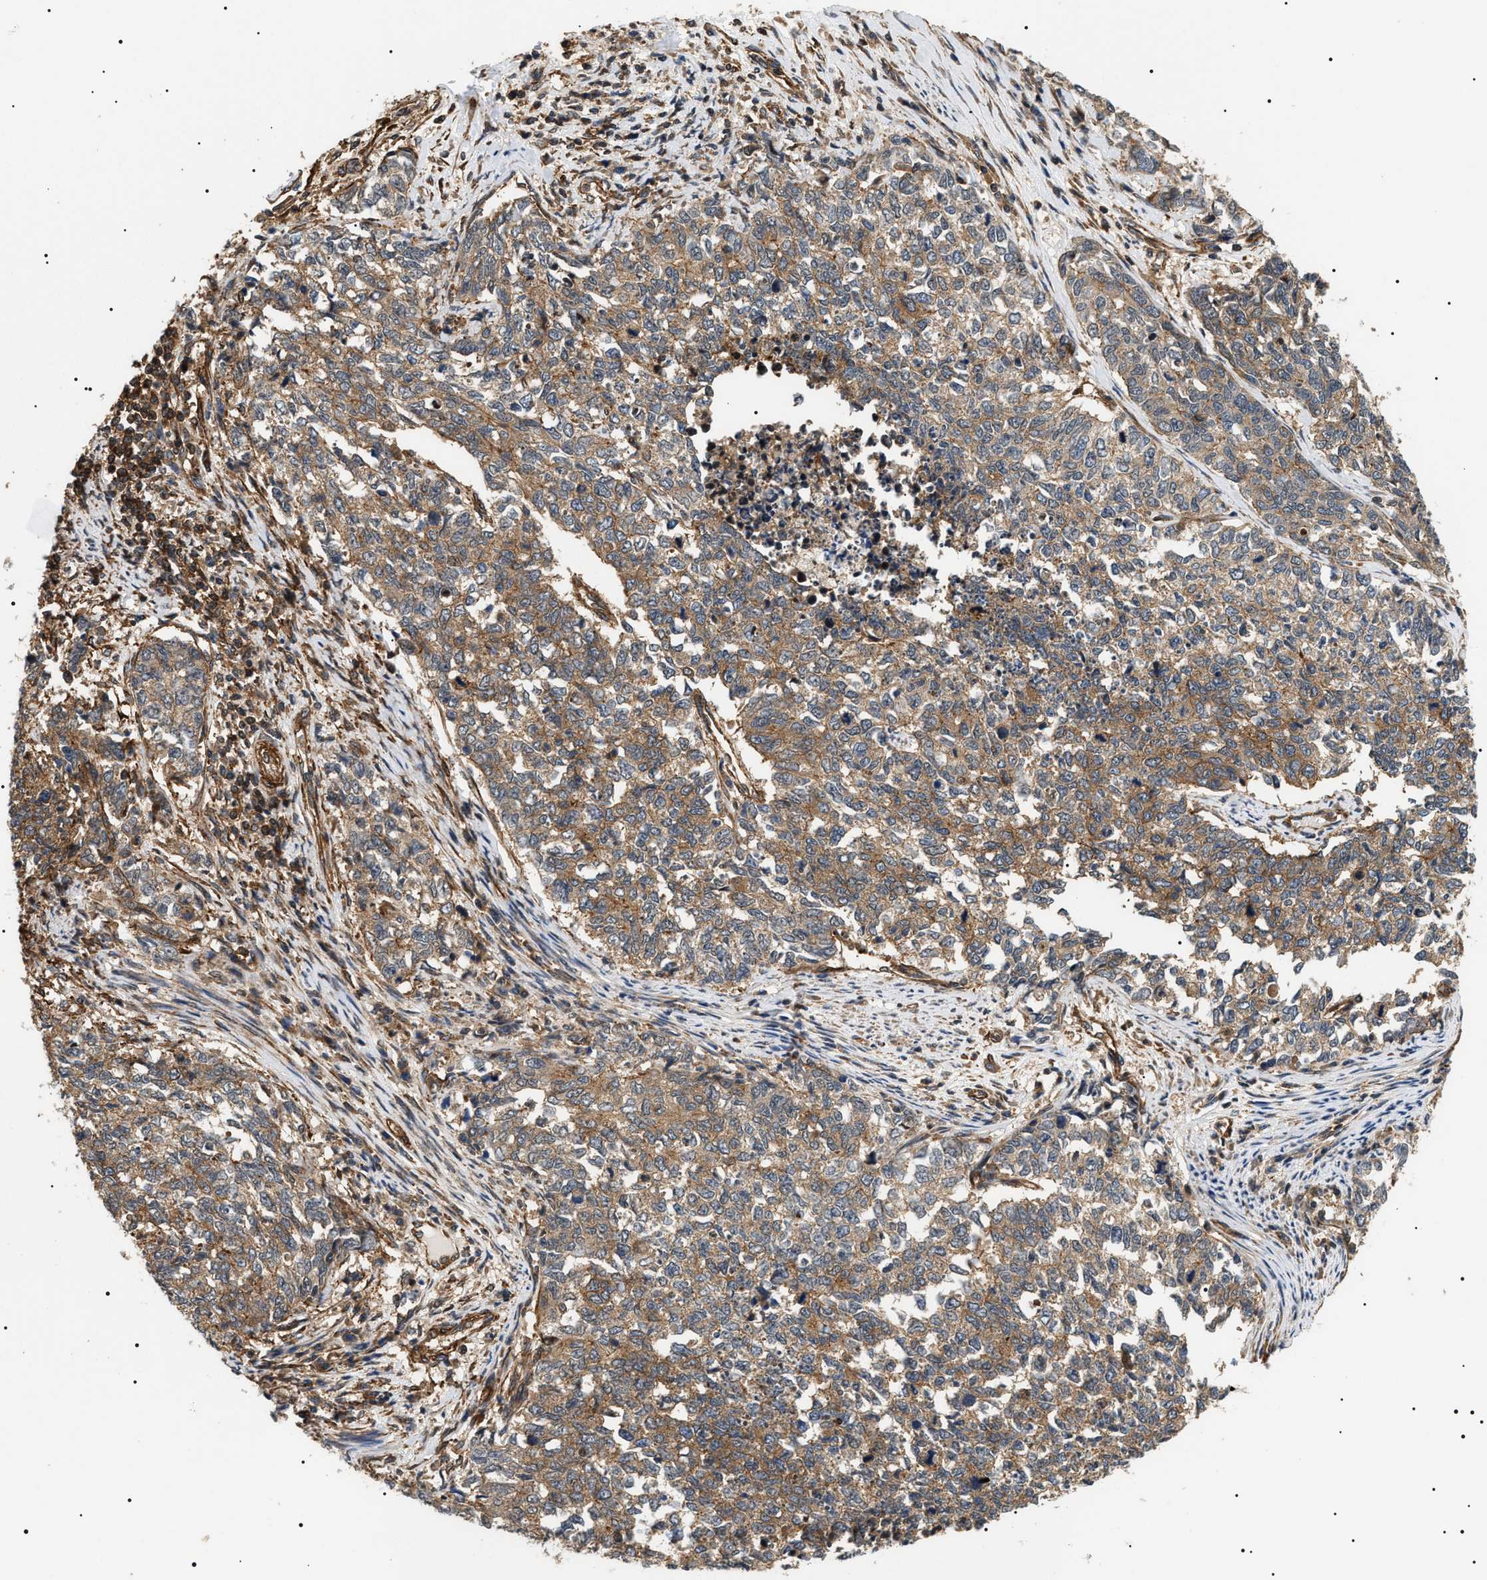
{"staining": {"intensity": "moderate", "quantity": ">75%", "location": "cytoplasmic/membranous"}, "tissue": "cervical cancer", "cell_type": "Tumor cells", "image_type": "cancer", "snomed": [{"axis": "morphology", "description": "Squamous cell carcinoma, NOS"}, {"axis": "topography", "description": "Cervix"}], "caption": "High-magnification brightfield microscopy of squamous cell carcinoma (cervical) stained with DAB (3,3'-diaminobenzidine) (brown) and counterstained with hematoxylin (blue). tumor cells exhibit moderate cytoplasmic/membranous positivity is seen in approximately>75% of cells.", "gene": "SH3GLB2", "patient": {"sex": "female", "age": 63}}